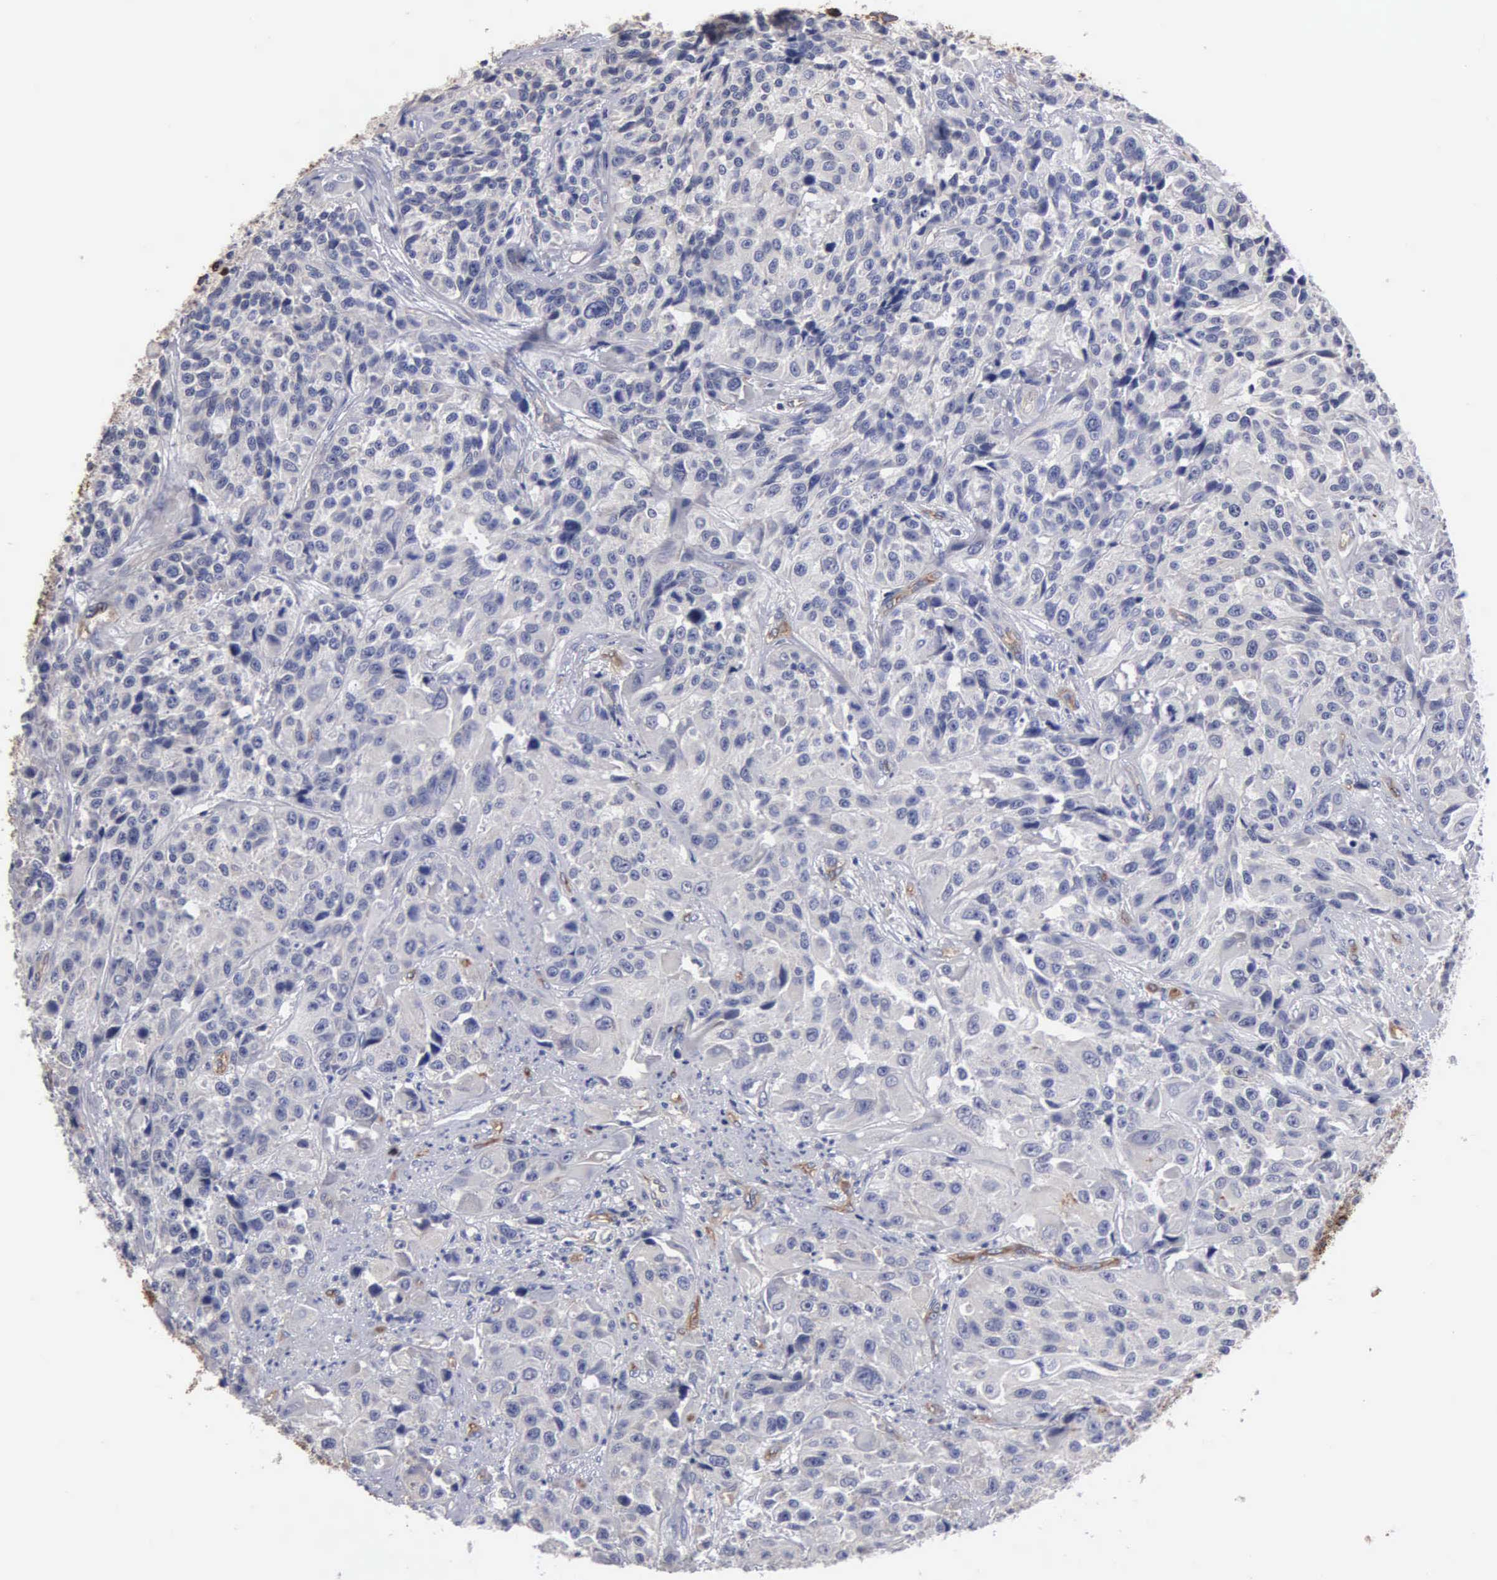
{"staining": {"intensity": "negative", "quantity": "none", "location": "none"}, "tissue": "urothelial cancer", "cell_type": "Tumor cells", "image_type": "cancer", "snomed": [{"axis": "morphology", "description": "Urothelial carcinoma, High grade"}, {"axis": "topography", "description": "Urinary bladder"}], "caption": "Tumor cells show no significant expression in urothelial cancer.", "gene": "RDX", "patient": {"sex": "female", "age": 81}}